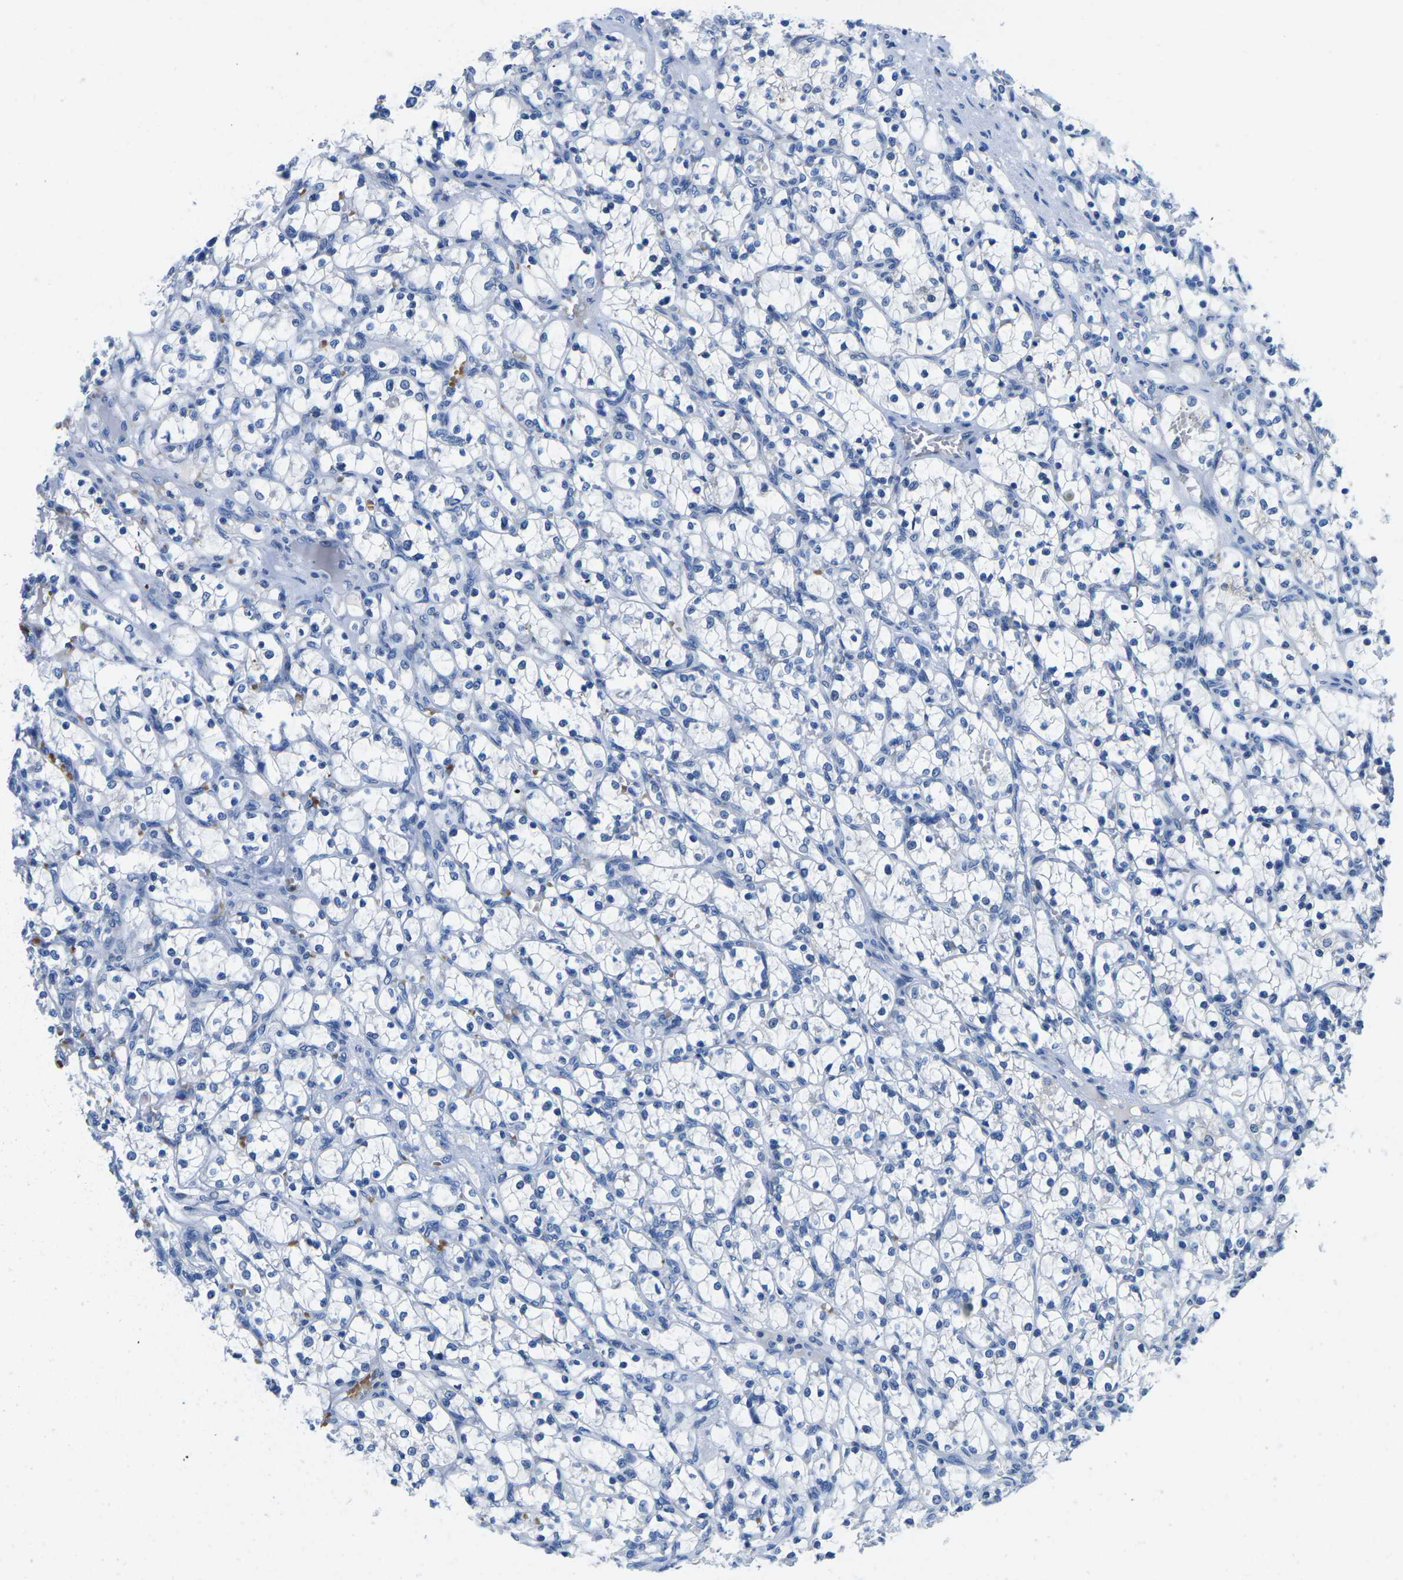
{"staining": {"intensity": "negative", "quantity": "none", "location": "none"}, "tissue": "renal cancer", "cell_type": "Tumor cells", "image_type": "cancer", "snomed": [{"axis": "morphology", "description": "Adenocarcinoma, NOS"}, {"axis": "topography", "description": "Kidney"}], "caption": "DAB immunohistochemical staining of human renal cancer (adenocarcinoma) exhibits no significant positivity in tumor cells.", "gene": "TM6SF1", "patient": {"sex": "female", "age": 69}}